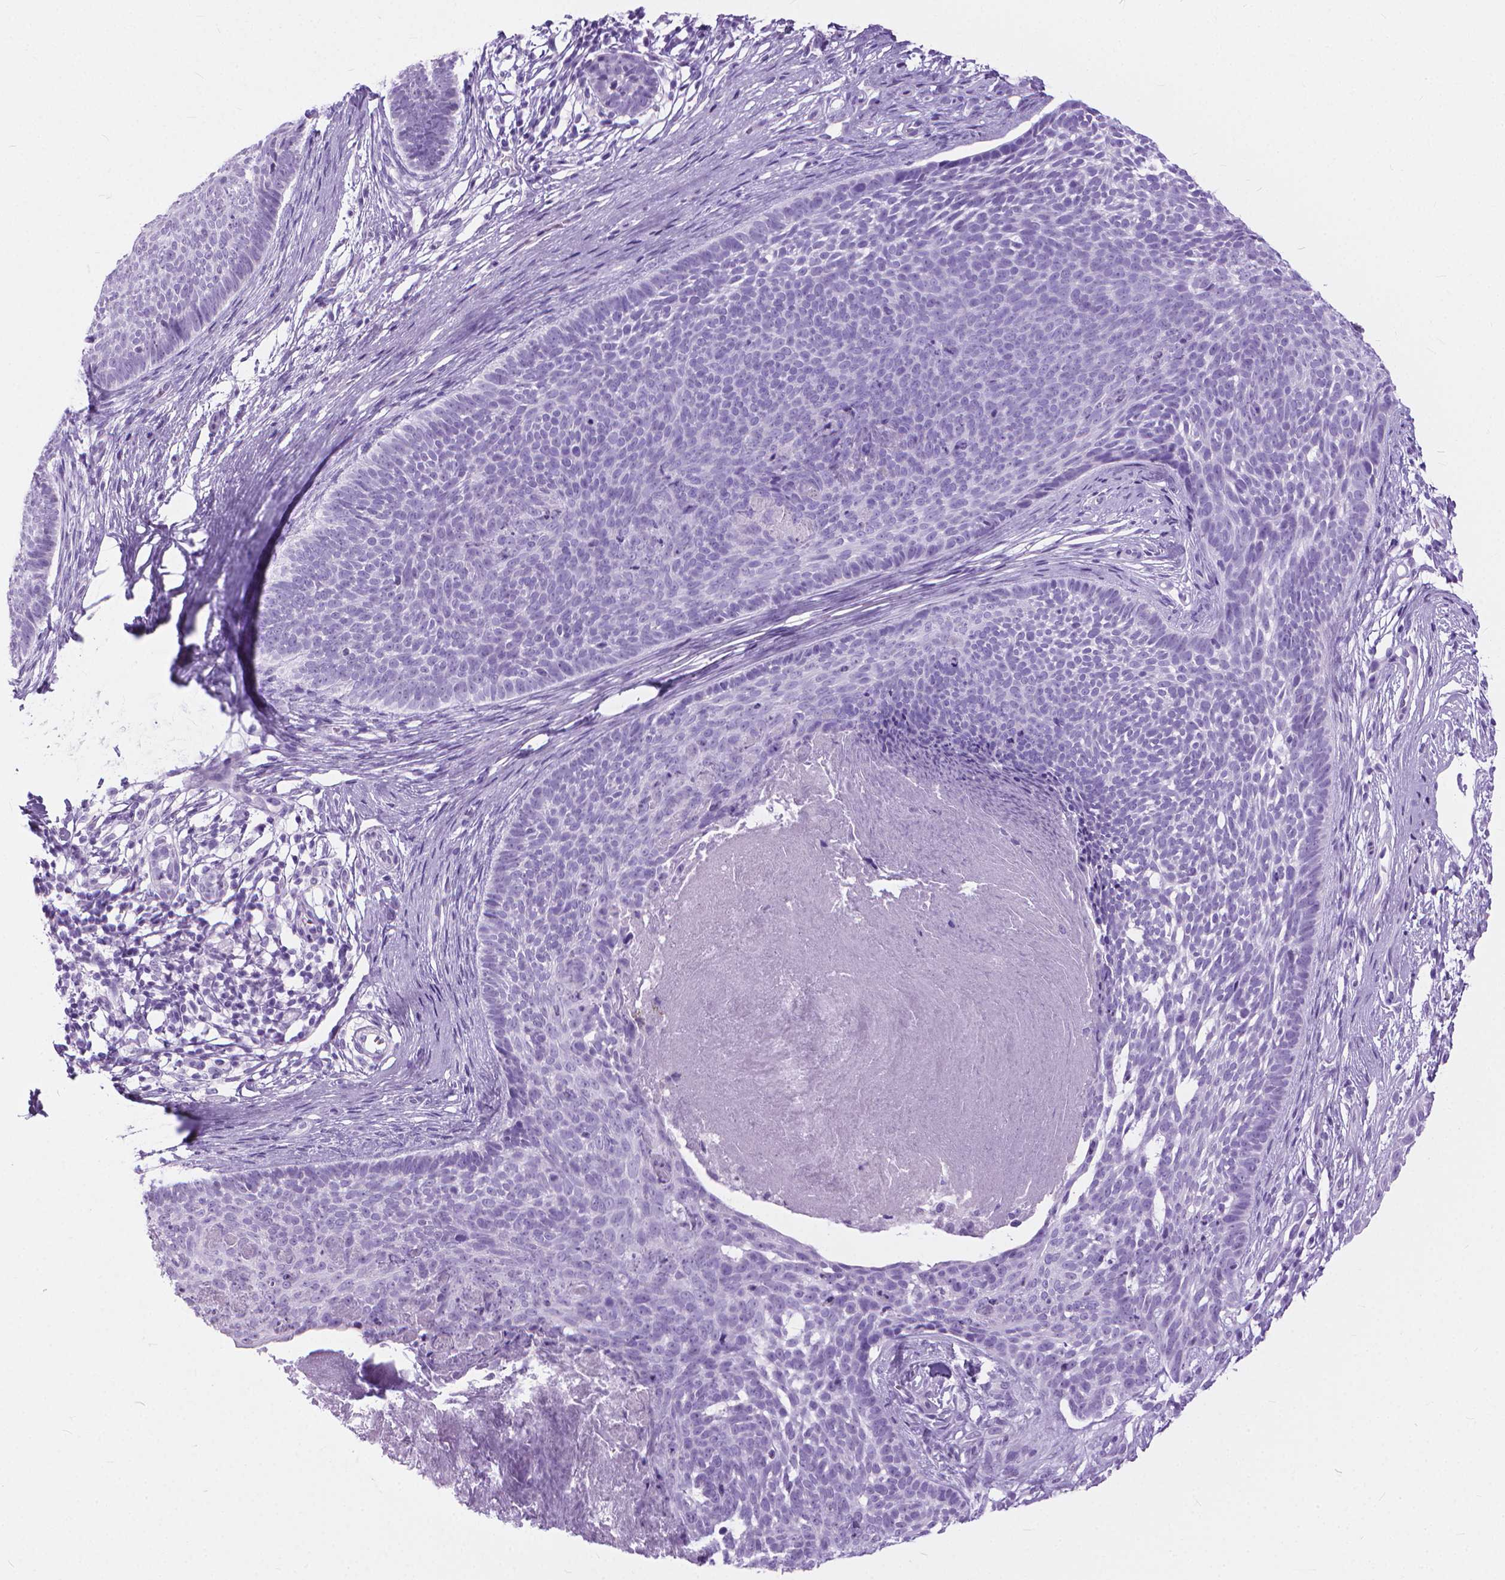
{"staining": {"intensity": "negative", "quantity": "none", "location": "none"}, "tissue": "skin cancer", "cell_type": "Tumor cells", "image_type": "cancer", "snomed": [{"axis": "morphology", "description": "Basal cell carcinoma"}, {"axis": "topography", "description": "Skin"}], "caption": "Tumor cells show no significant protein expression in skin cancer.", "gene": "HTR2B", "patient": {"sex": "male", "age": 85}}